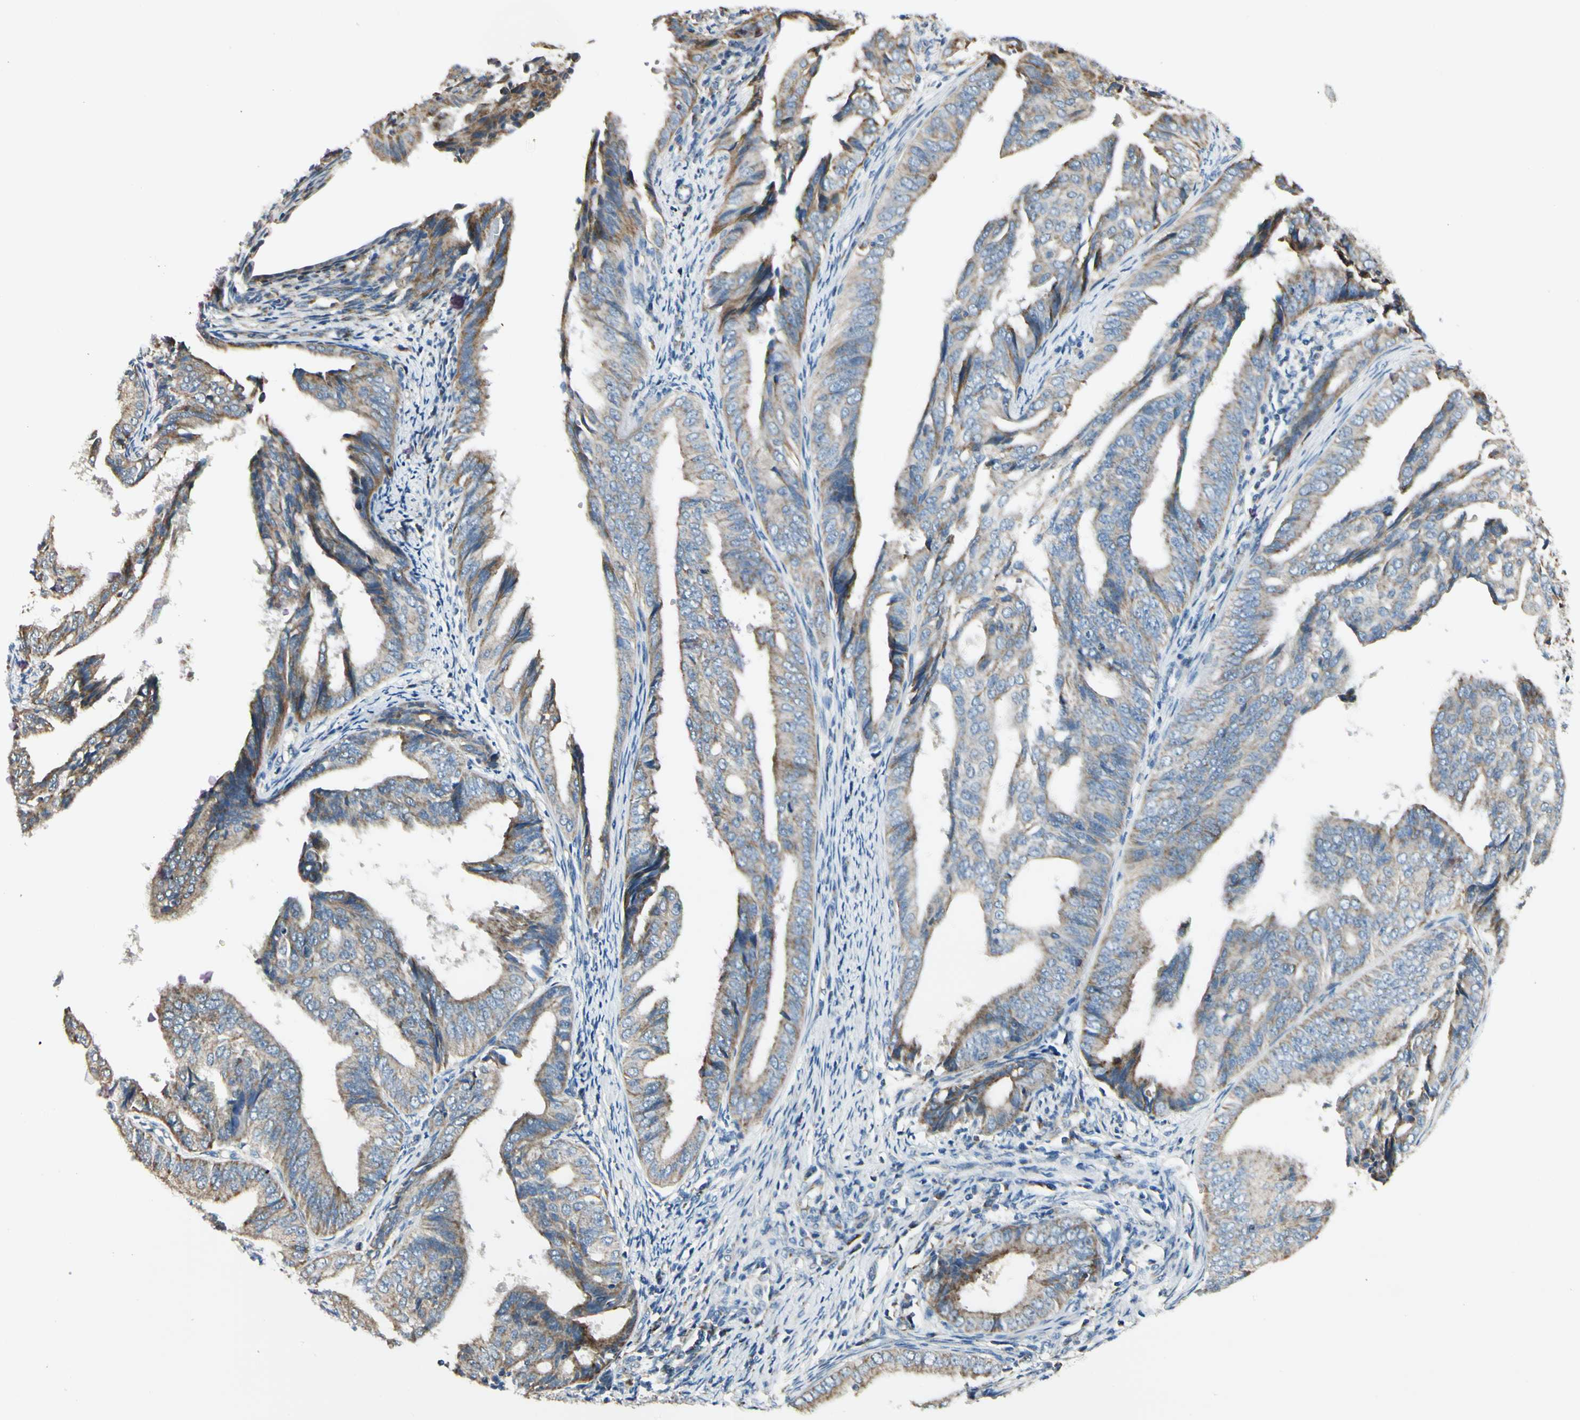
{"staining": {"intensity": "moderate", "quantity": "<25%", "location": "cytoplasmic/membranous"}, "tissue": "endometrial cancer", "cell_type": "Tumor cells", "image_type": "cancer", "snomed": [{"axis": "morphology", "description": "Adenocarcinoma, NOS"}, {"axis": "topography", "description": "Endometrium"}], "caption": "Immunohistochemical staining of endometrial adenocarcinoma shows moderate cytoplasmic/membranous protein expression in about <25% of tumor cells.", "gene": "EPHB3", "patient": {"sex": "female", "age": 58}}